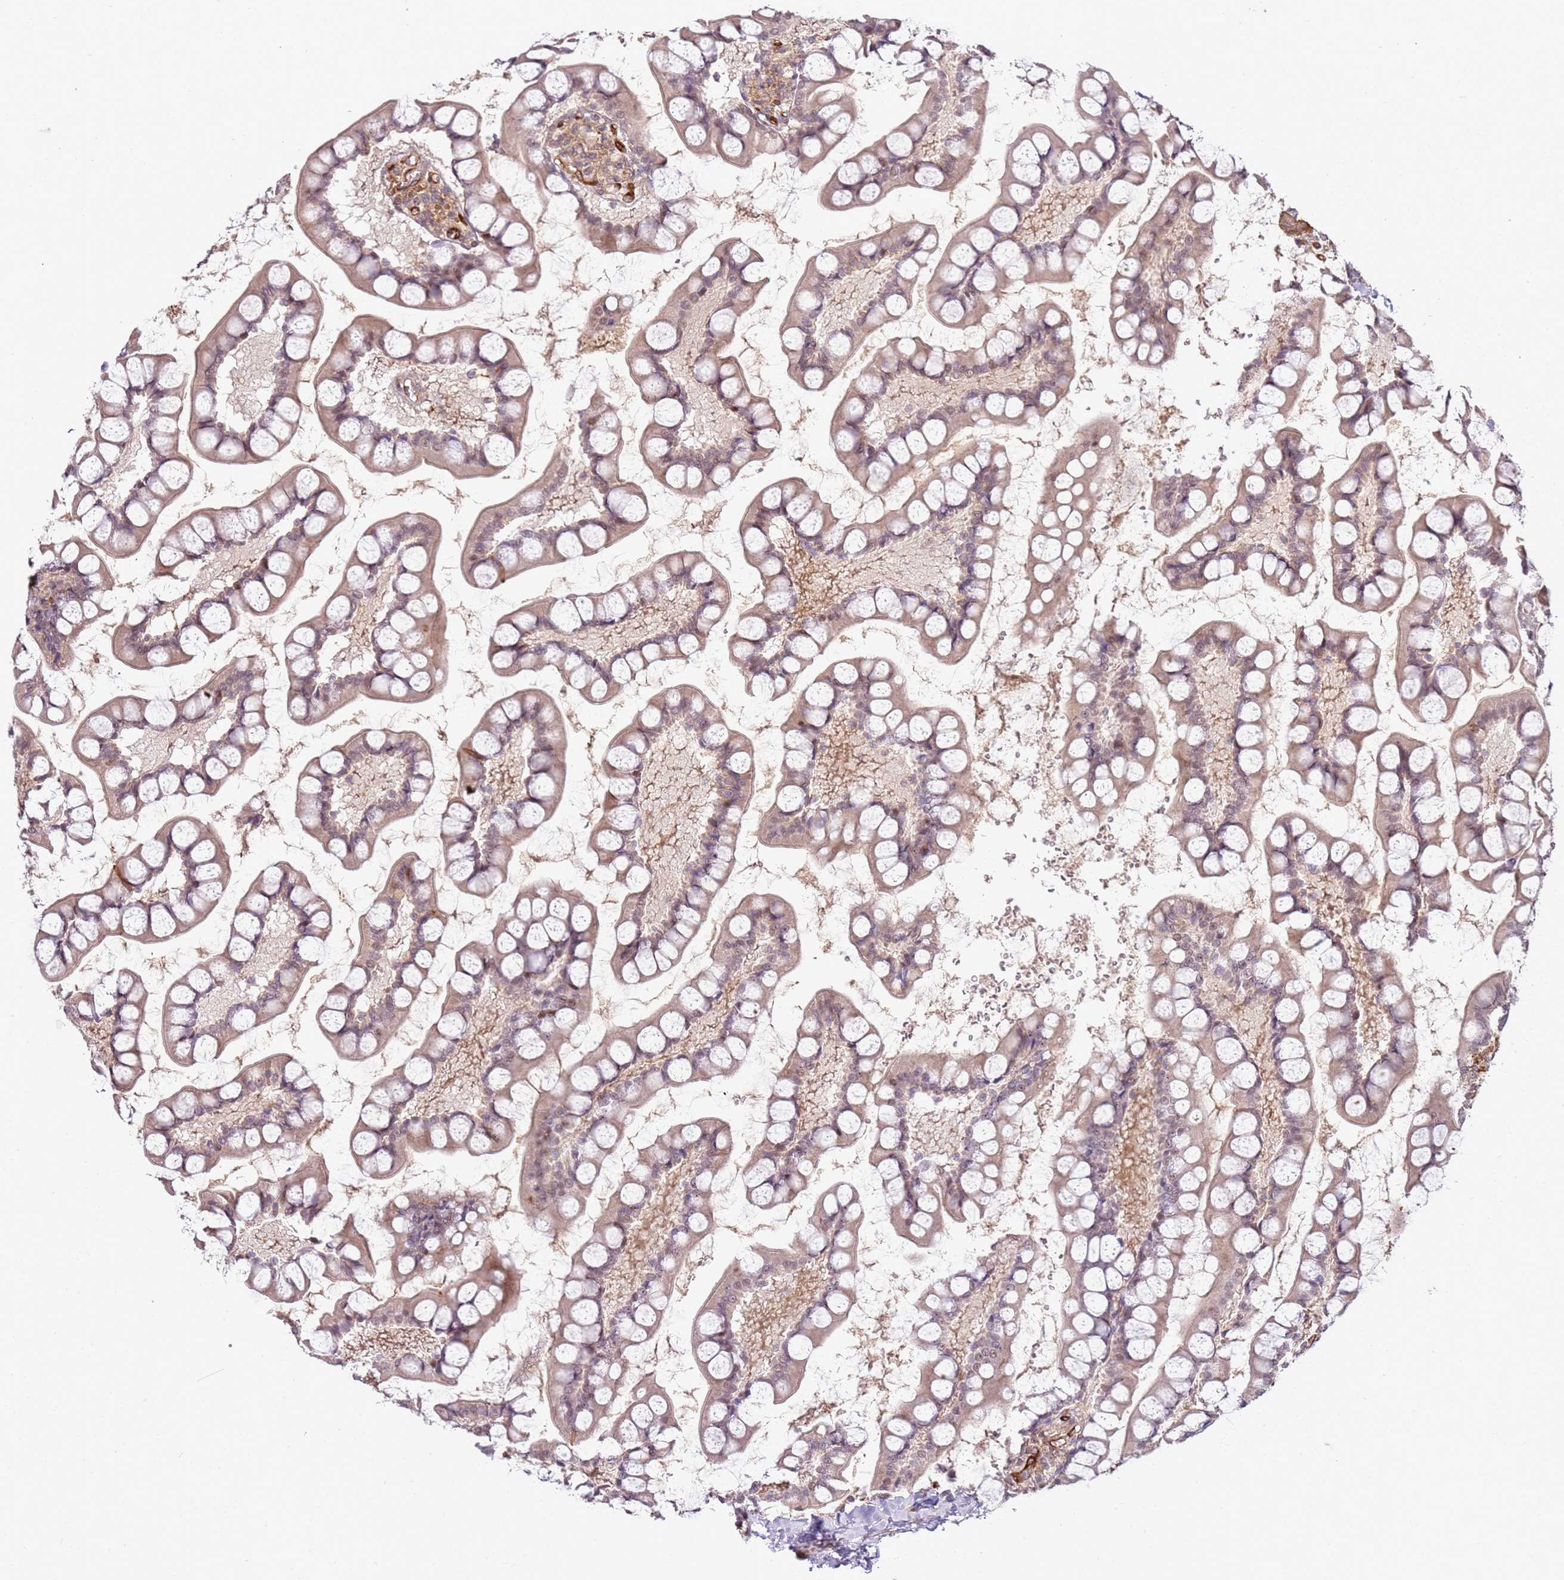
{"staining": {"intensity": "weak", "quantity": "25%-75%", "location": "cytoplasmic/membranous"}, "tissue": "small intestine", "cell_type": "Glandular cells", "image_type": "normal", "snomed": [{"axis": "morphology", "description": "Normal tissue, NOS"}, {"axis": "topography", "description": "Small intestine"}], "caption": "Unremarkable small intestine displays weak cytoplasmic/membranous positivity in about 25%-75% of glandular cells (IHC, brightfield microscopy, high magnification)..", "gene": "CCNYL1", "patient": {"sex": "male", "age": 52}}